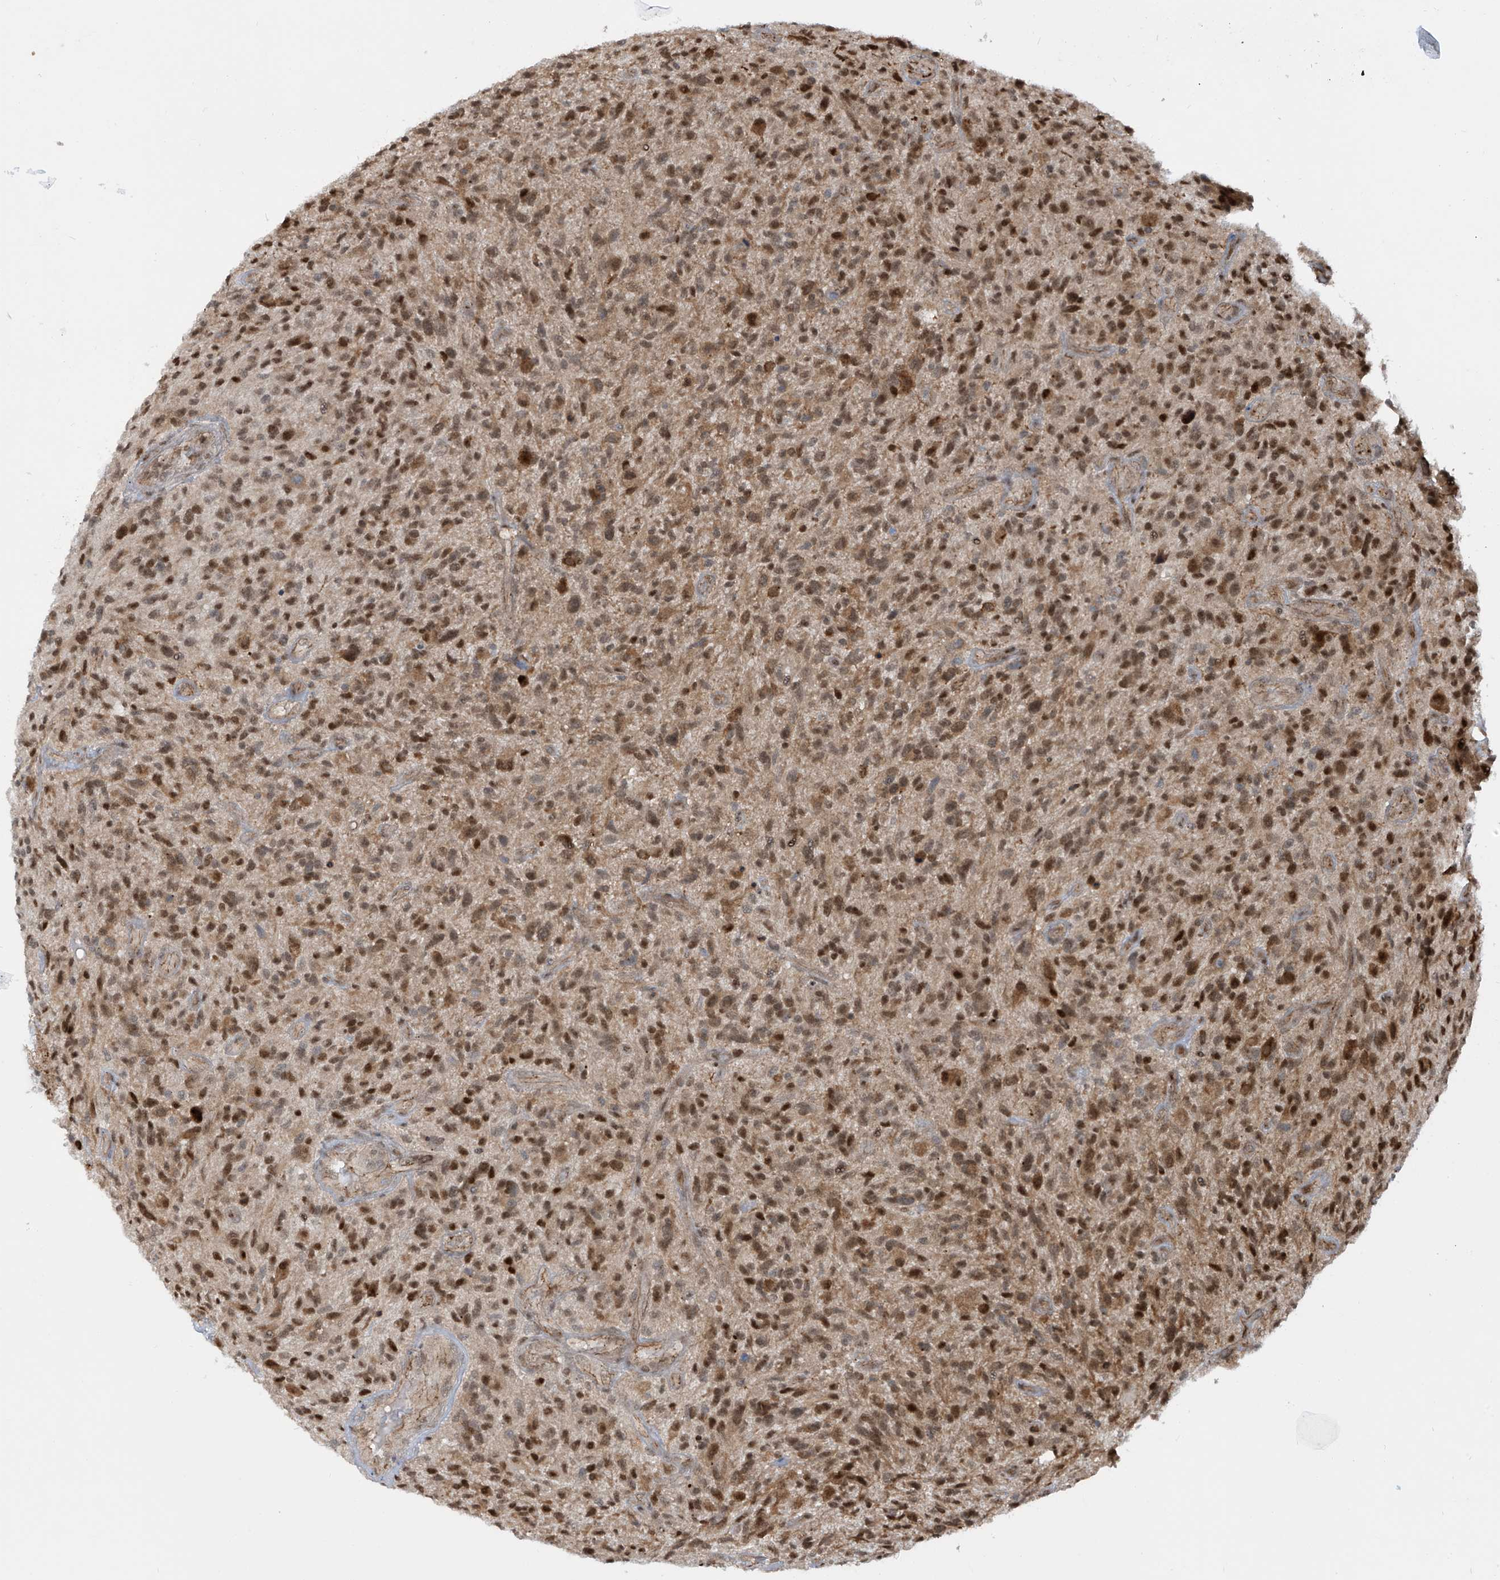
{"staining": {"intensity": "moderate", "quantity": ">75%", "location": "cytoplasmic/membranous,nuclear"}, "tissue": "glioma", "cell_type": "Tumor cells", "image_type": "cancer", "snomed": [{"axis": "morphology", "description": "Glioma, malignant, High grade"}, {"axis": "topography", "description": "Brain"}], "caption": "Malignant glioma (high-grade) stained for a protein shows moderate cytoplasmic/membranous and nuclear positivity in tumor cells.", "gene": "LAGE3", "patient": {"sex": "male", "age": 47}}